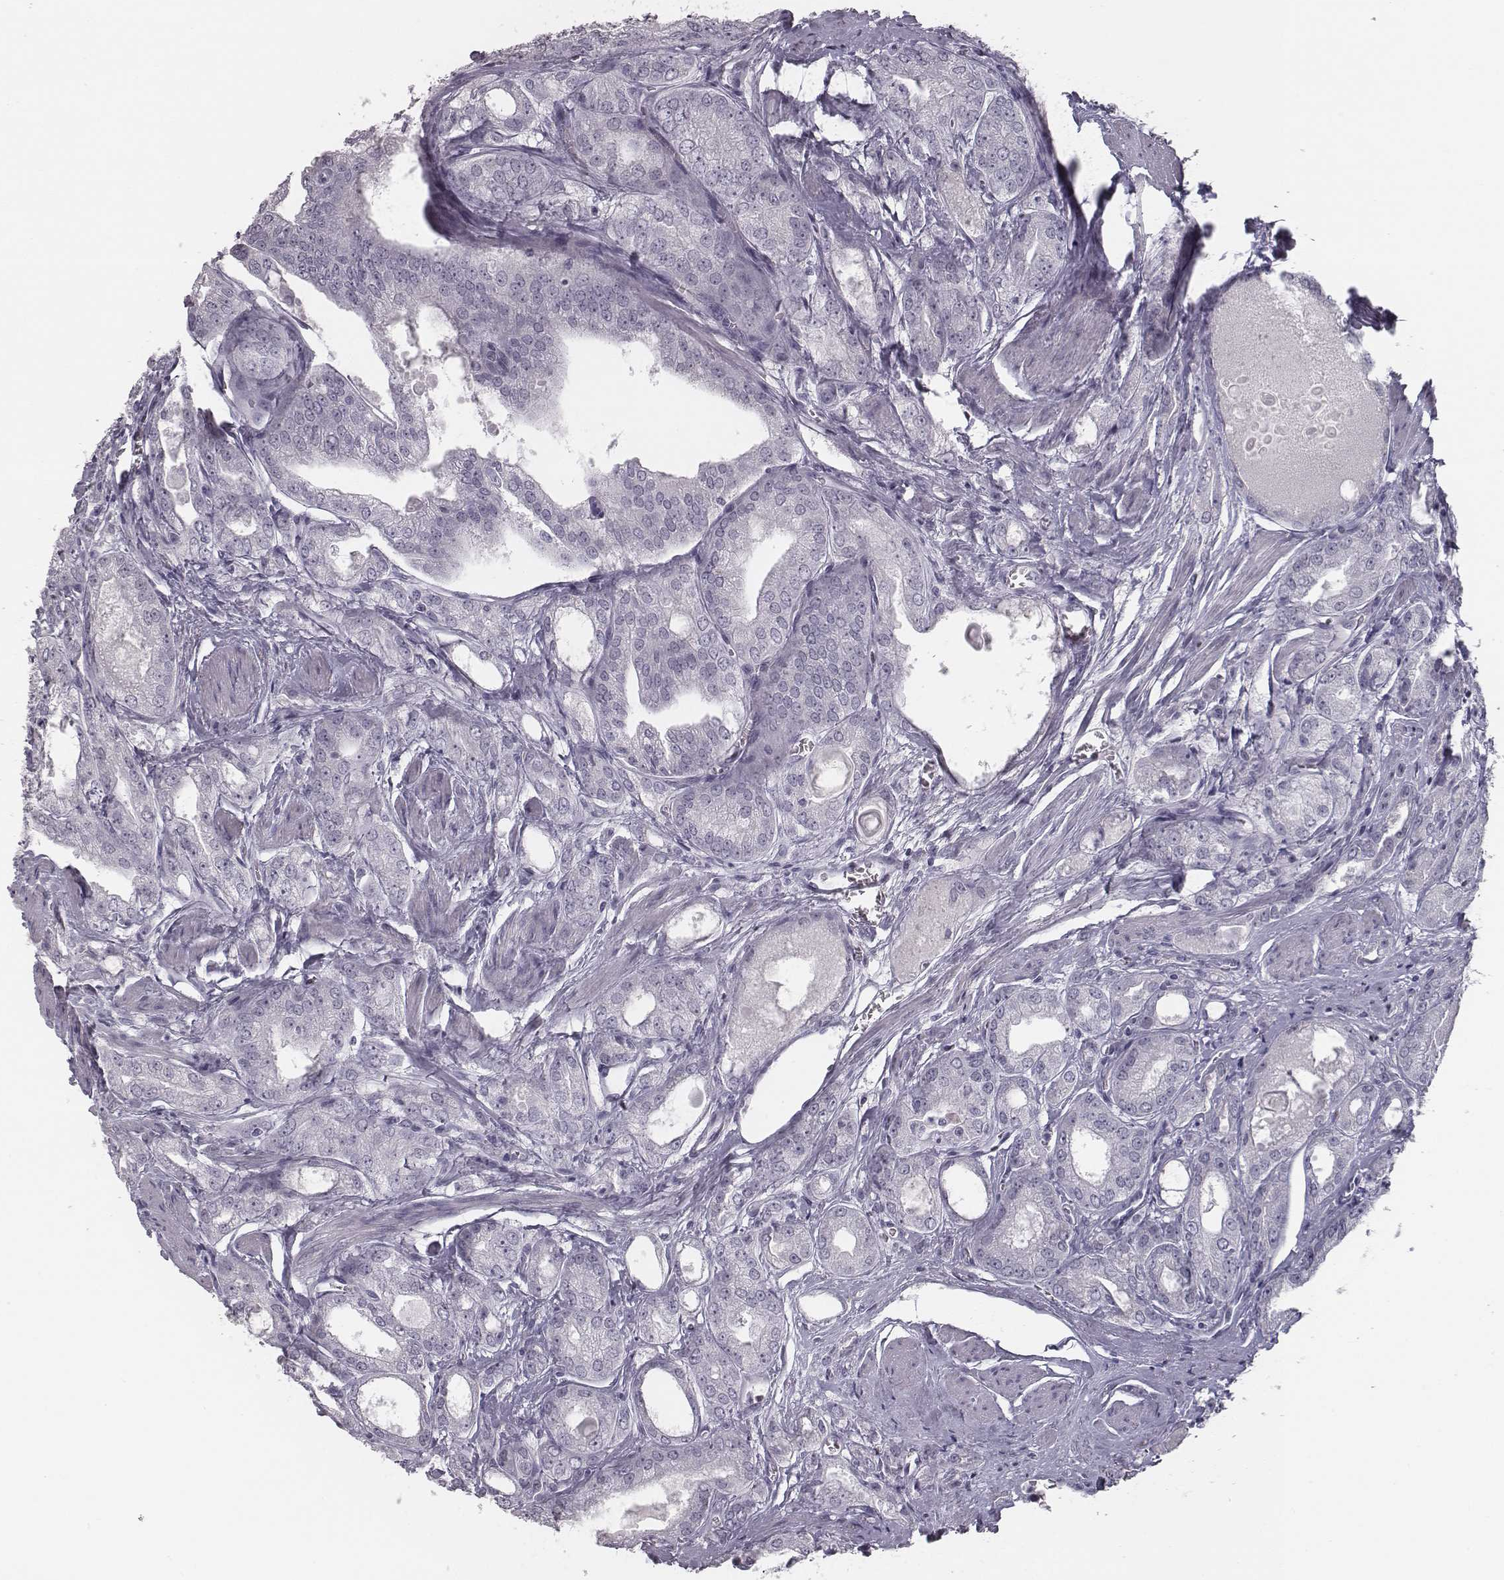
{"staining": {"intensity": "negative", "quantity": "none", "location": "none"}, "tissue": "prostate cancer", "cell_type": "Tumor cells", "image_type": "cancer", "snomed": [{"axis": "morphology", "description": "Adenocarcinoma, NOS"}, {"axis": "morphology", "description": "Adenocarcinoma, High grade"}, {"axis": "topography", "description": "Prostate"}], "caption": "This histopathology image is of prostate adenocarcinoma (high-grade) stained with immunohistochemistry to label a protein in brown with the nuclei are counter-stained blue. There is no expression in tumor cells.", "gene": "SEPTIN14", "patient": {"sex": "male", "age": 70}}